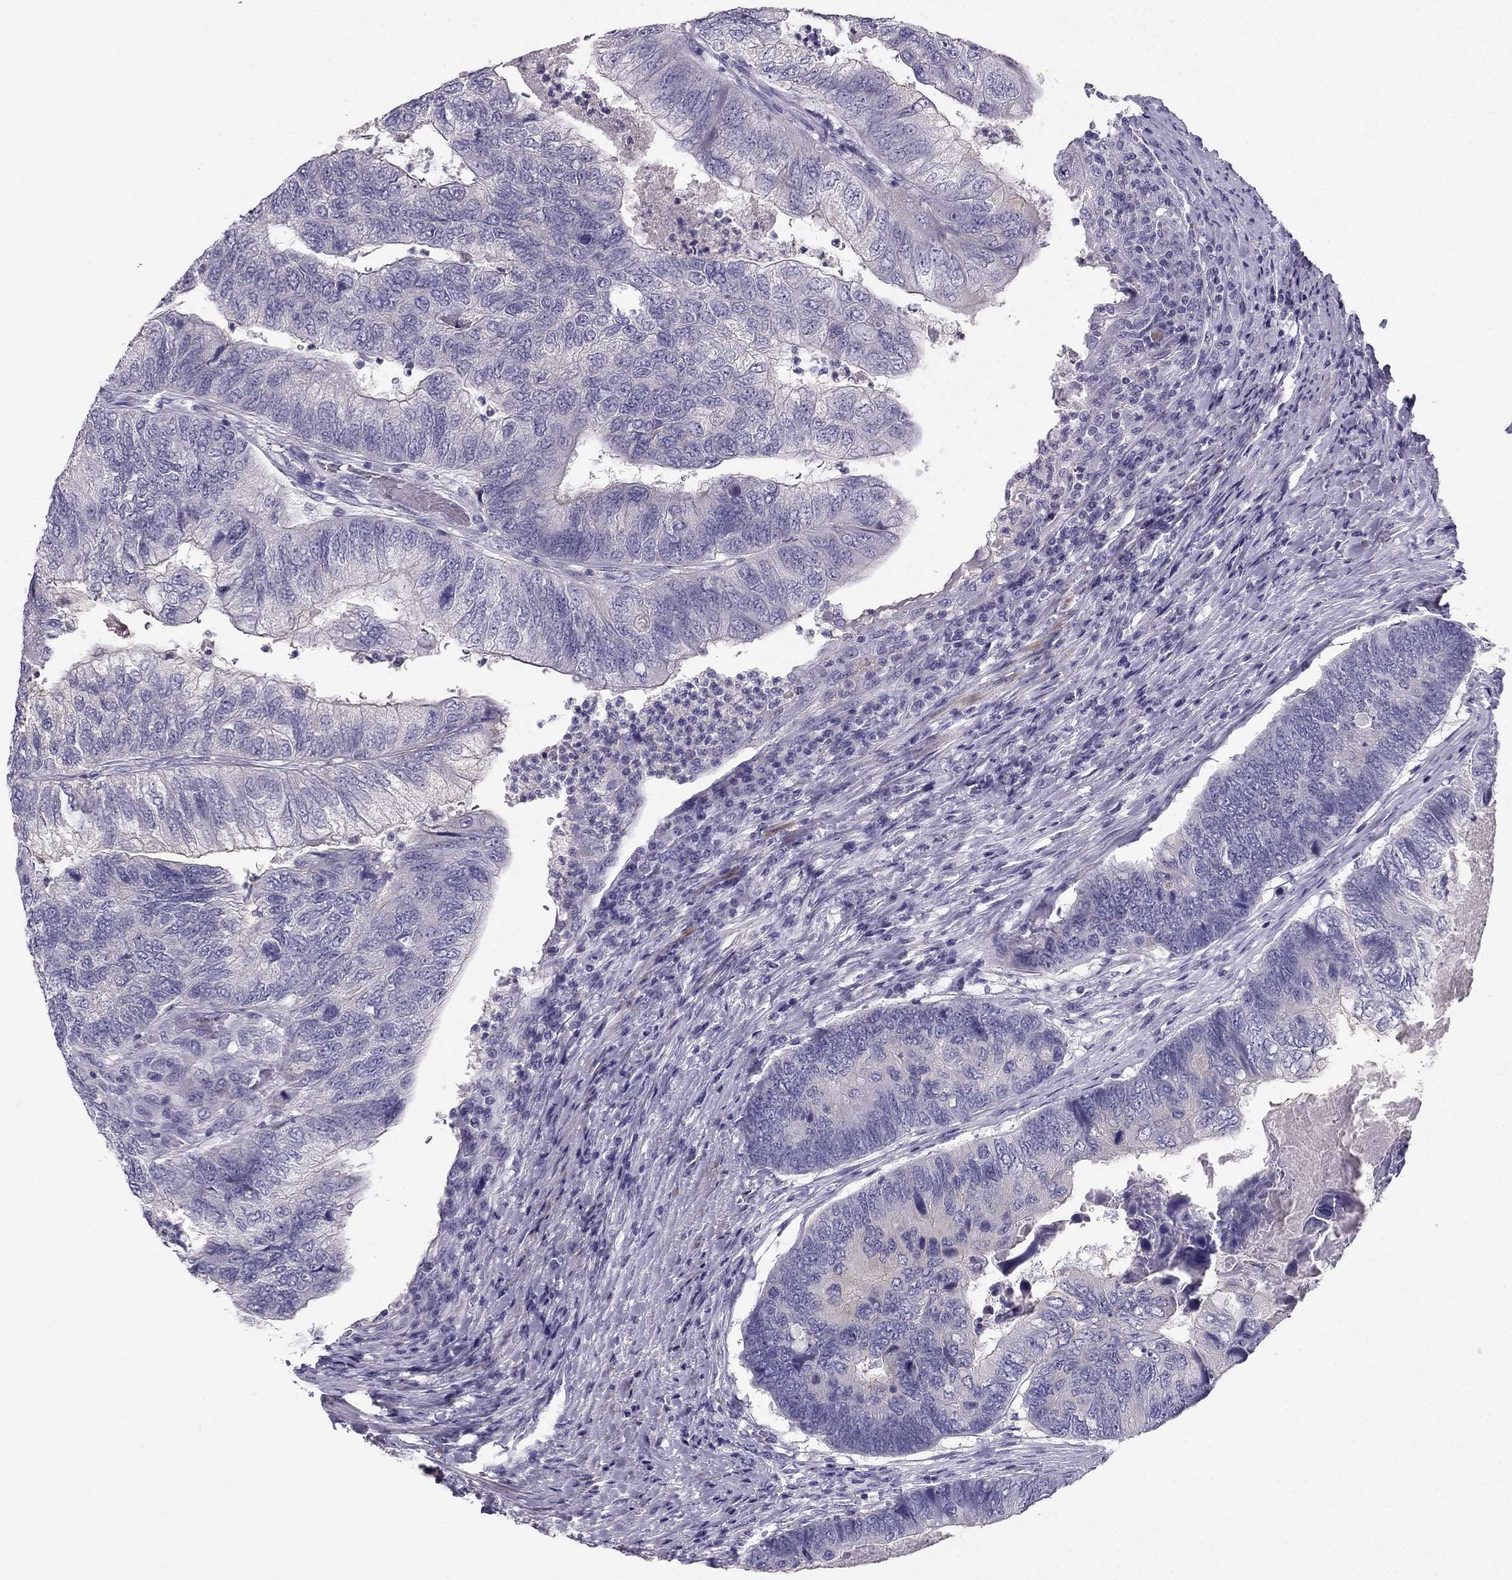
{"staining": {"intensity": "negative", "quantity": "none", "location": "none"}, "tissue": "colorectal cancer", "cell_type": "Tumor cells", "image_type": "cancer", "snomed": [{"axis": "morphology", "description": "Adenocarcinoma, NOS"}, {"axis": "topography", "description": "Colon"}], "caption": "Tumor cells show no significant protein positivity in colorectal cancer. Nuclei are stained in blue.", "gene": "LMTK3", "patient": {"sex": "female", "age": 67}}